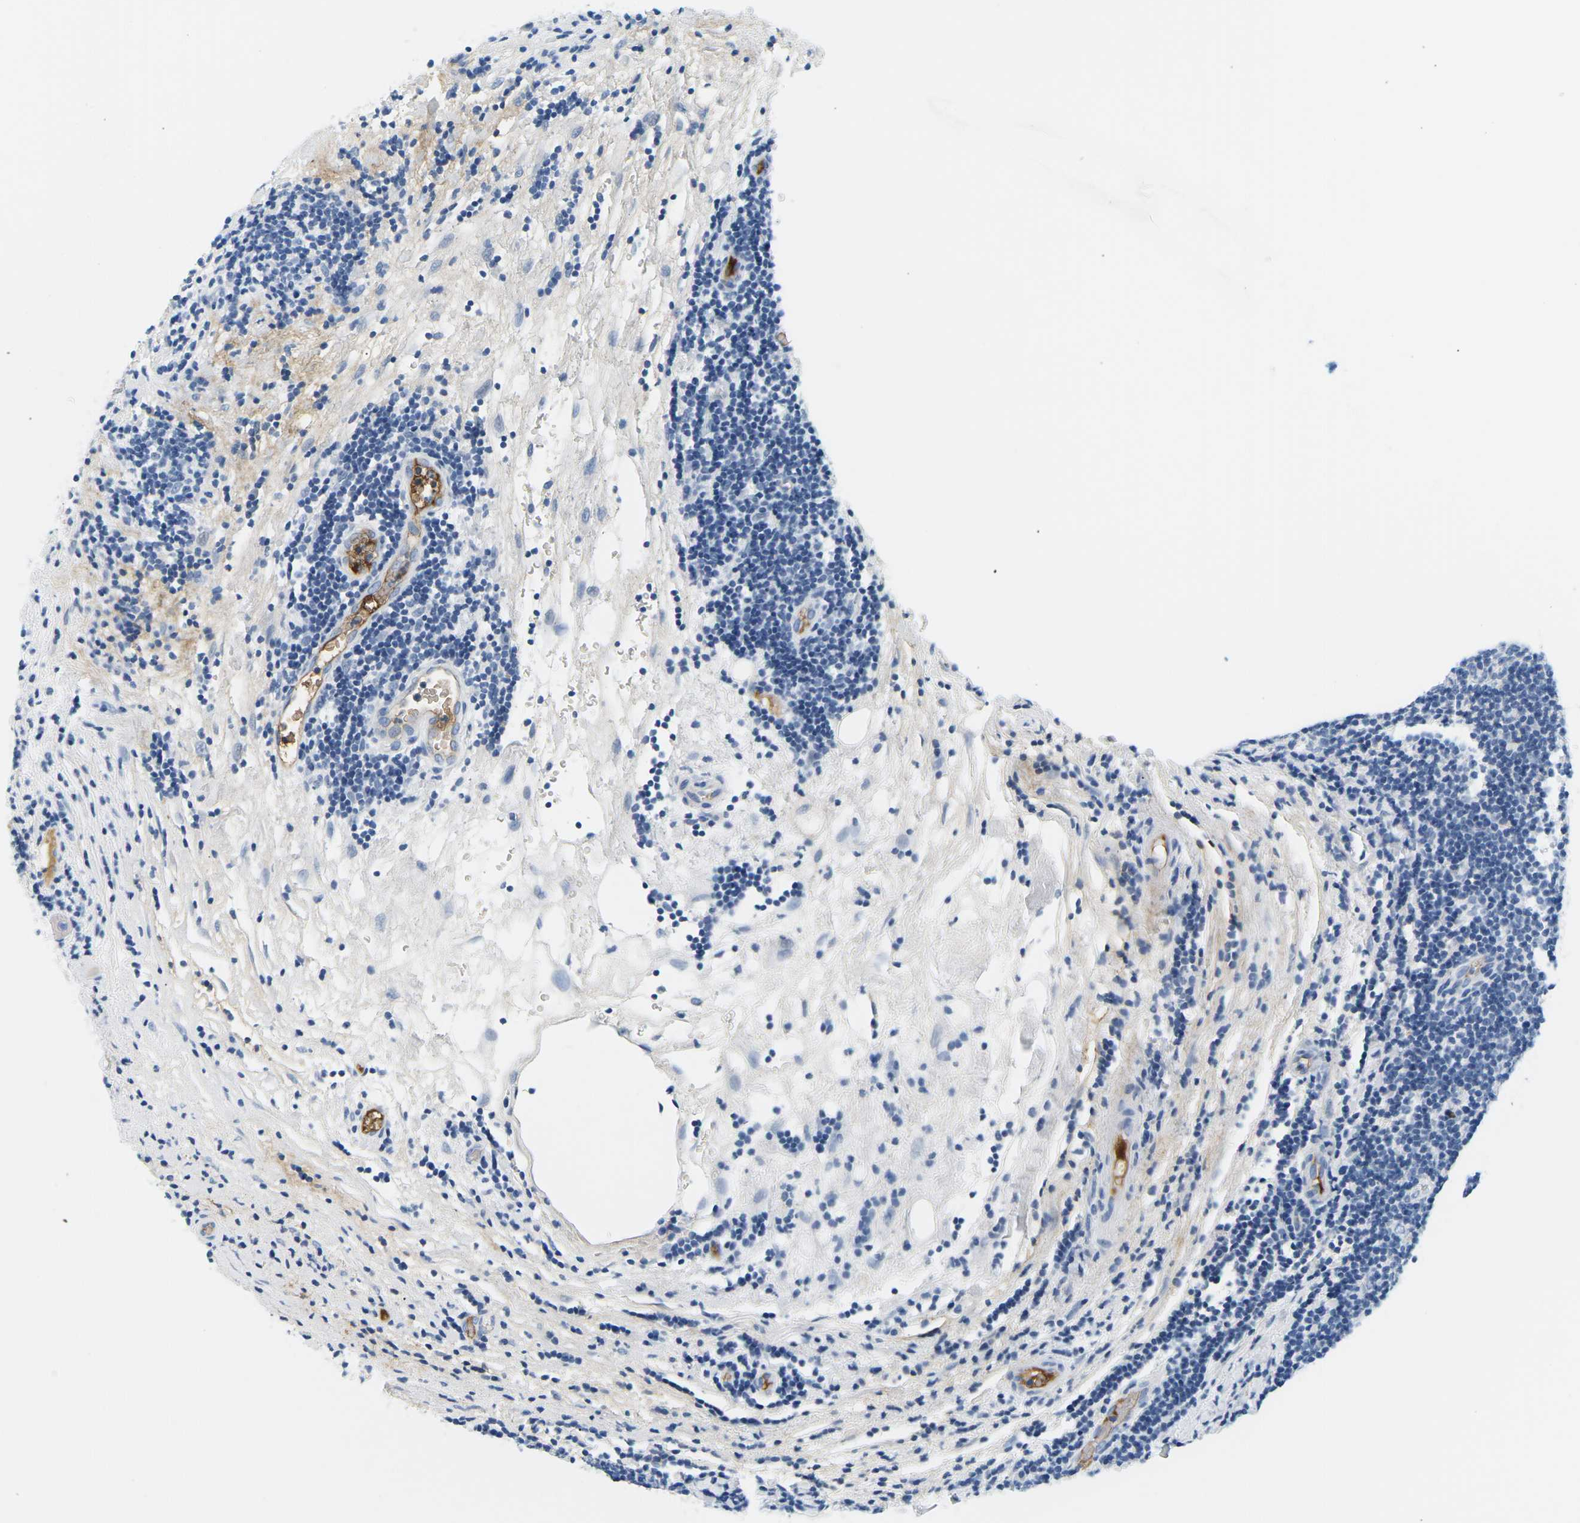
{"staining": {"intensity": "negative", "quantity": "none", "location": "none"}, "tissue": "lymphoma", "cell_type": "Tumor cells", "image_type": "cancer", "snomed": [{"axis": "morphology", "description": "Malignant lymphoma, non-Hodgkin's type, Low grade"}, {"axis": "topography", "description": "Lymph node"}], "caption": "Immunohistochemical staining of low-grade malignant lymphoma, non-Hodgkin's type demonstrates no significant expression in tumor cells.", "gene": "APOB", "patient": {"sex": "male", "age": 83}}